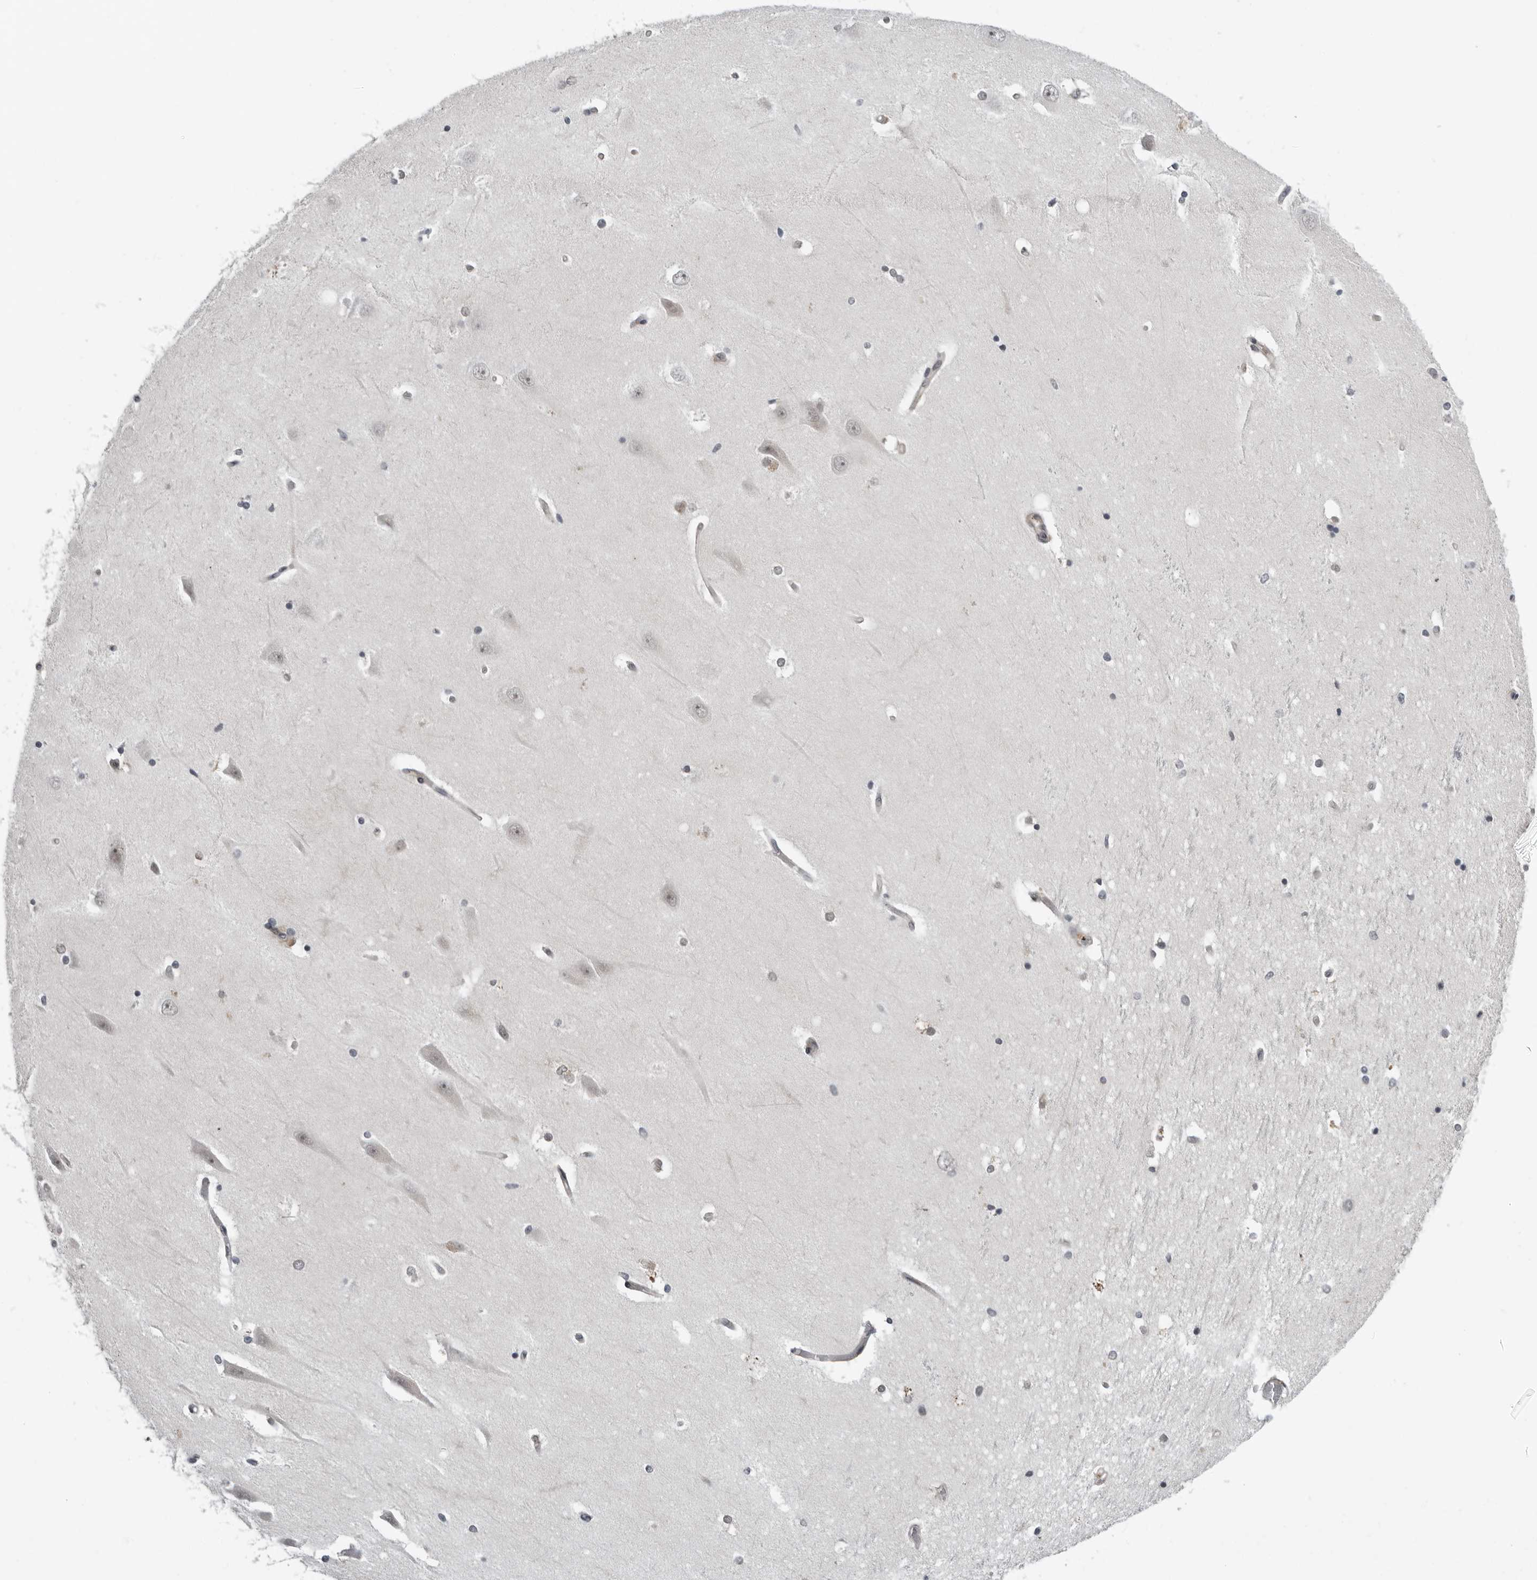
{"staining": {"intensity": "weak", "quantity": "<25%", "location": "nuclear"}, "tissue": "hippocampus", "cell_type": "Glial cells", "image_type": "normal", "snomed": [{"axis": "morphology", "description": "Normal tissue, NOS"}, {"axis": "topography", "description": "Hippocampus"}], "caption": "This image is of benign hippocampus stained with IHC to label a protein in brown with the nuclei are counter-stained blue. There is no staining in glial cells.", "gene": "ALPK2", "patient": {"sex": "male", "age": 45}}